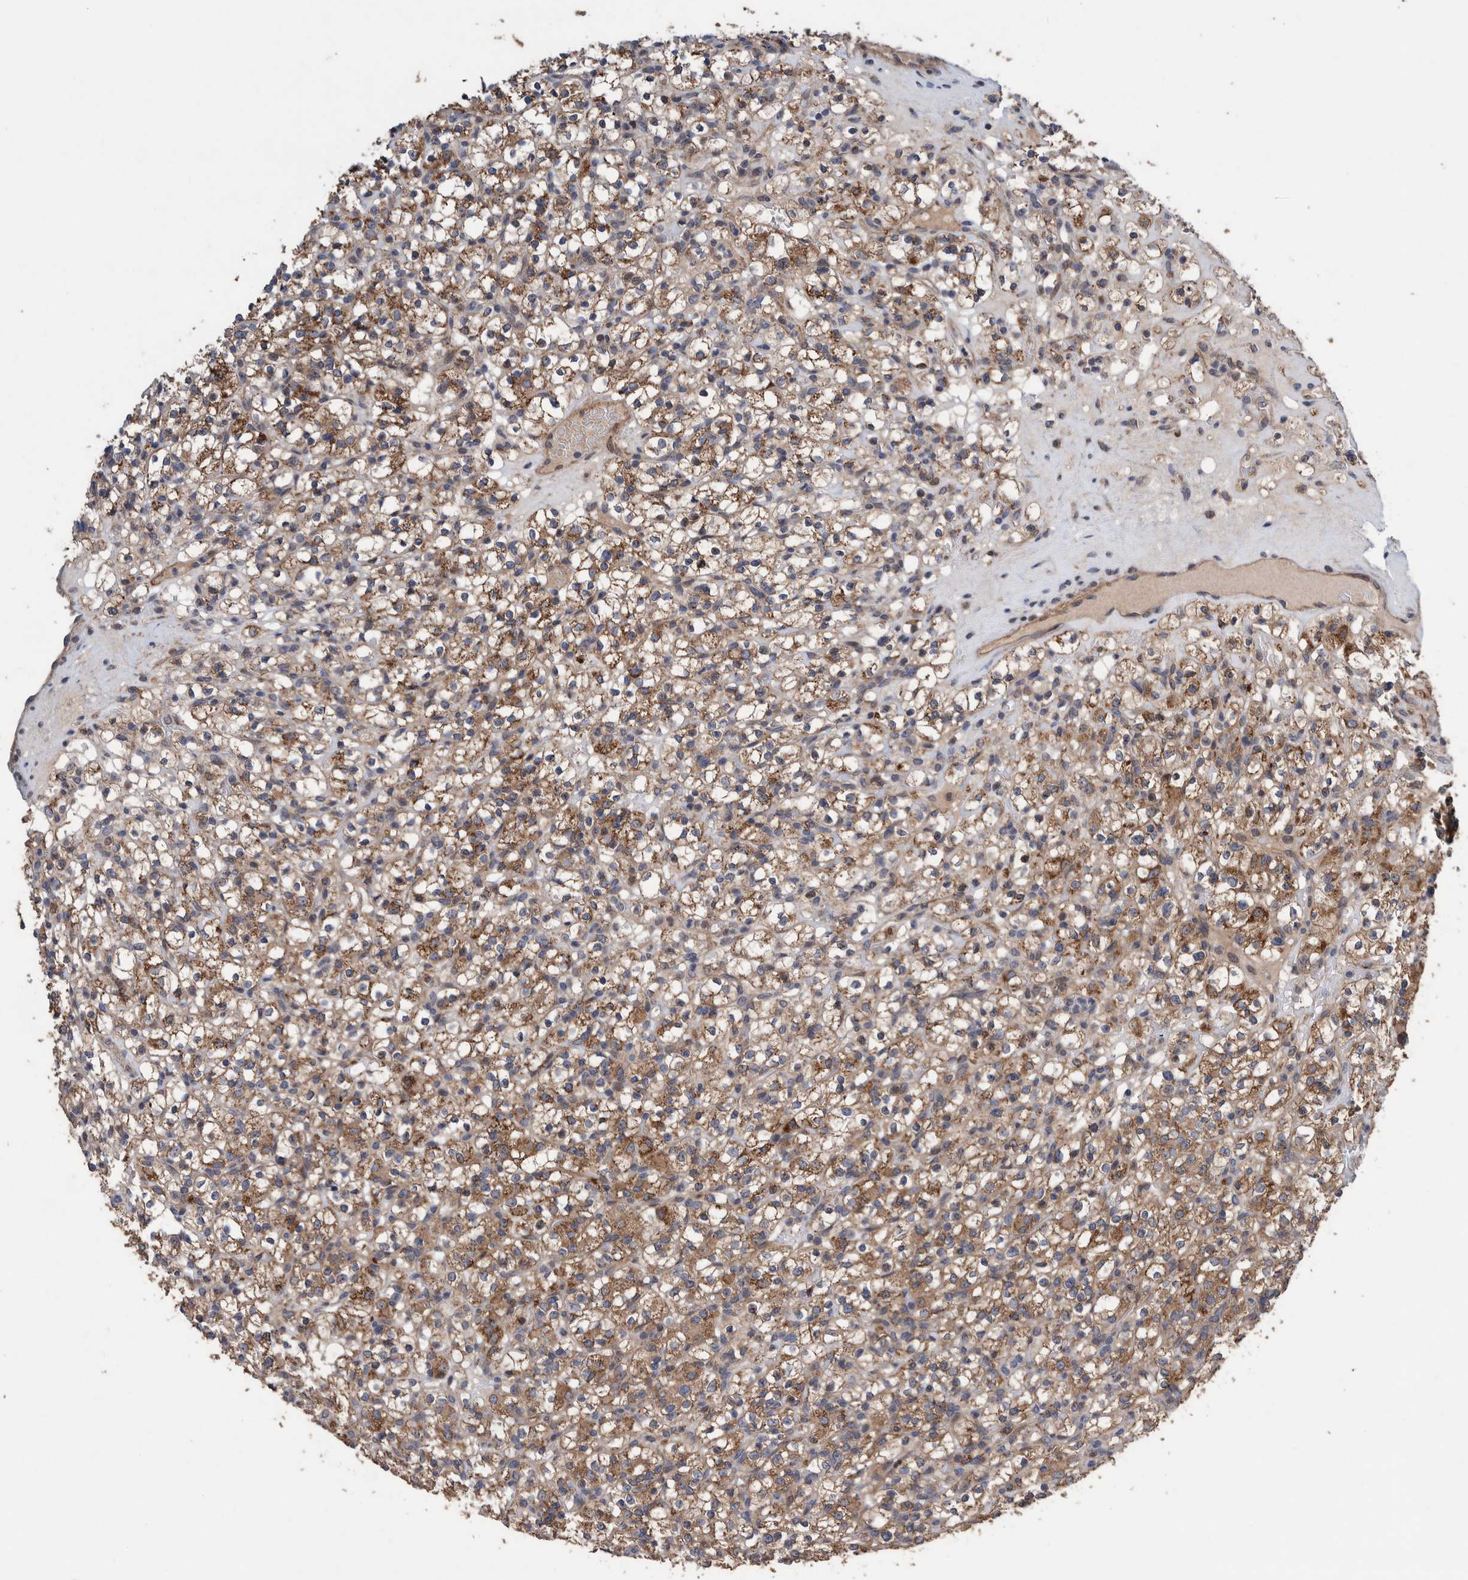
{"staining": {"intensity": "moderate", "quantity": ">75%", "location": "cytoplasmic/membranous"}, "tissue": "renal cancer", "cell_type": "Tumor cells", "image_type": "cancer", "snomed": [{"axis": "morphology", "description": "Normal tissue, NOS"}, {"axis": "morphology", "description": "Adenocarcinoma, NOS"}, {"axis": "topography", "description": "Kidney"}], "caption": "There is medium levels of moderate cytoplasmic/membranous positivity in tumor cells of renal adenocarcinoma, as demonstrated by immunohistochemical staining (brown color).", "gene": "PIK3R6", "patient": {"sex": "female", "age": 72}}